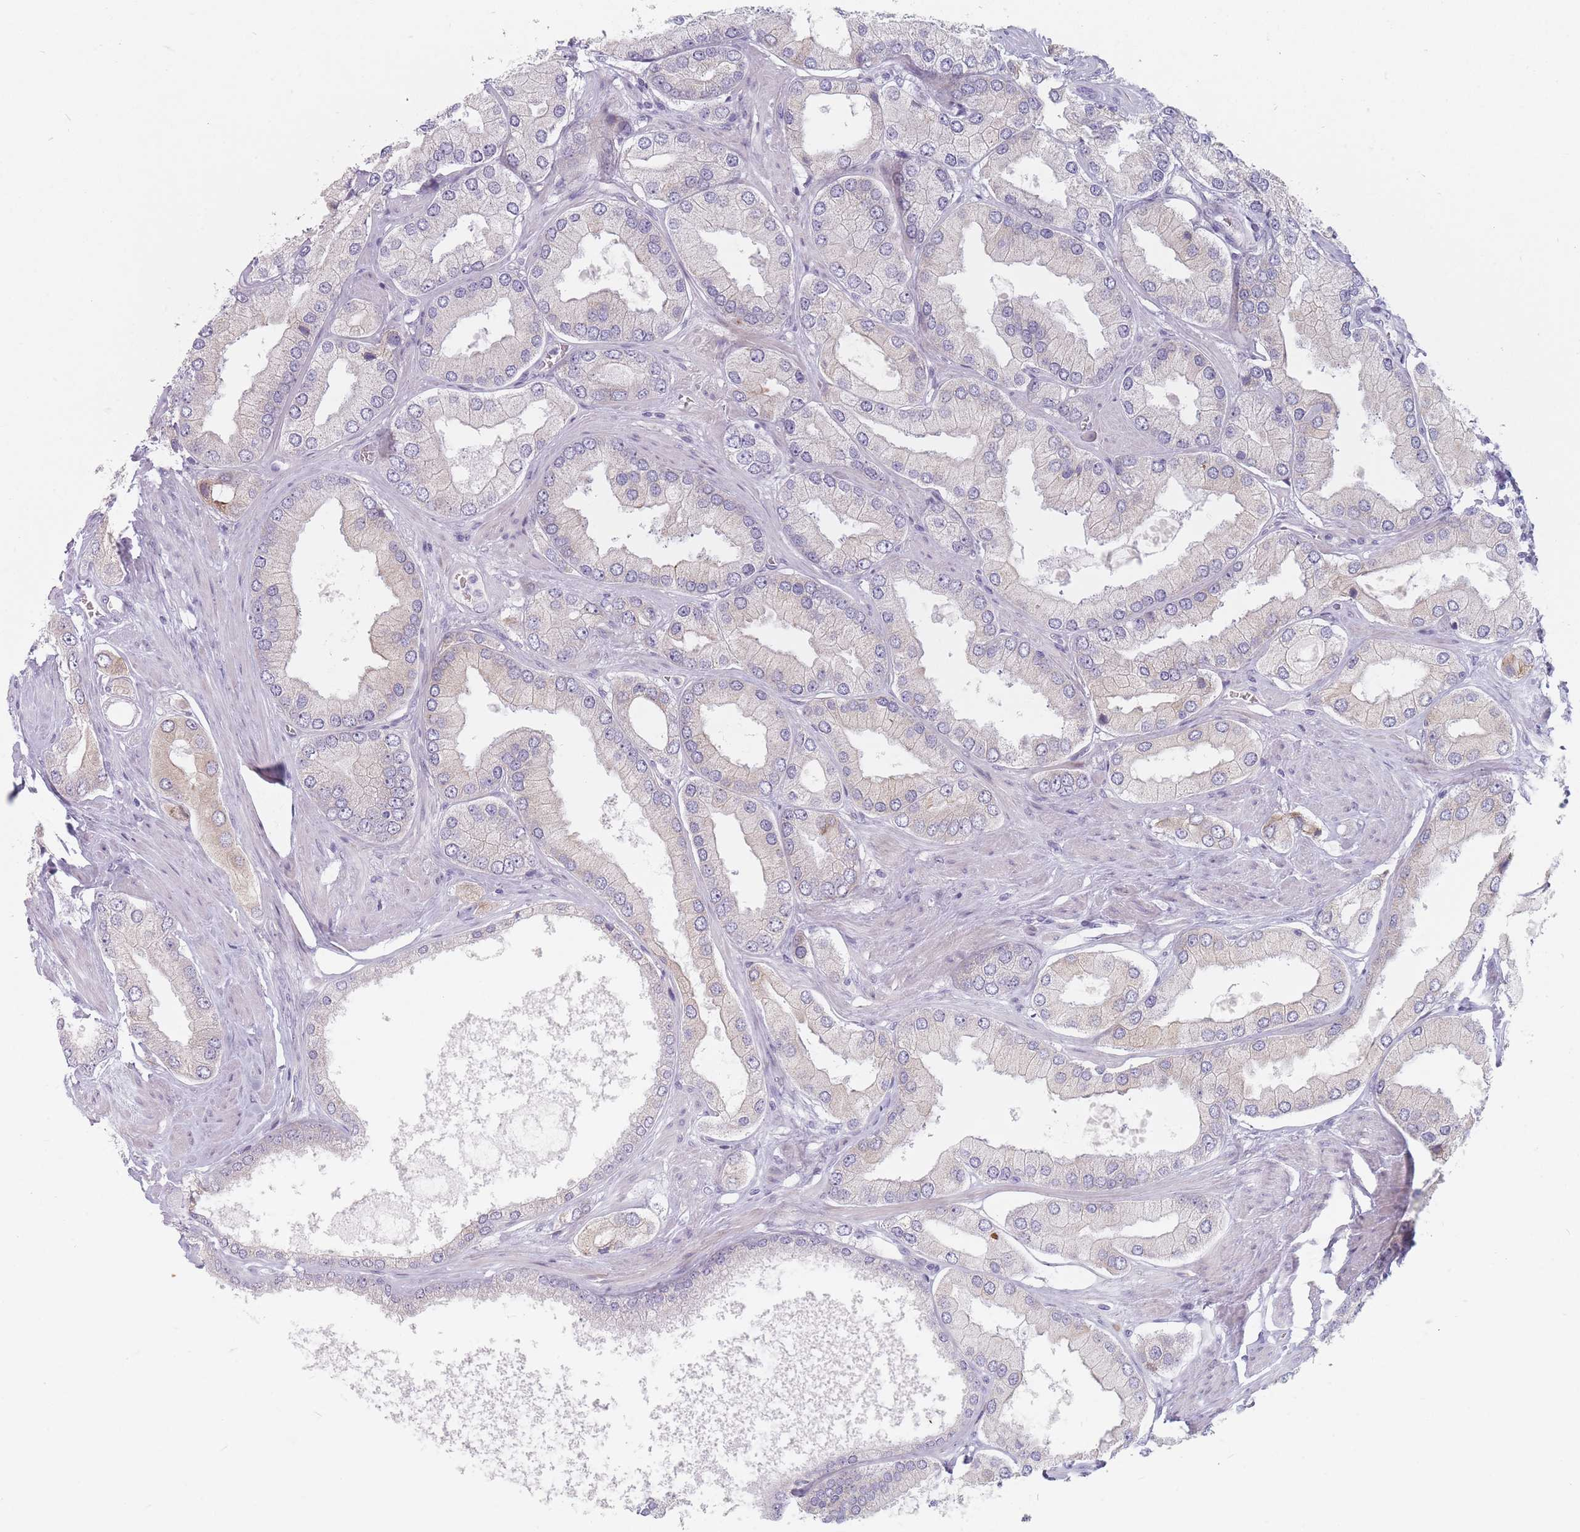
{"staining": {"intensity": "weak", "quantity": "25%-75%", "location": "cytoplasmic/membranous"}, "tissue": "prostate cancer", "cell_type": "Tumor cells", "image_type": "cancer", "snomed": [{"axis": "morphology", "description": "Adenocarcinoma, Low grade"}, {"axis": "topography", "description": "Prostate"}], "caption": "A histopathology image of human prostate cancer (low-grade adenocarcinoma) stained for a protein exhibits weak cytoplasmic/membranous brown staining in tumor cells.", "gene": "SPATS1", "patient": {"sex": "male", "age": 42}}